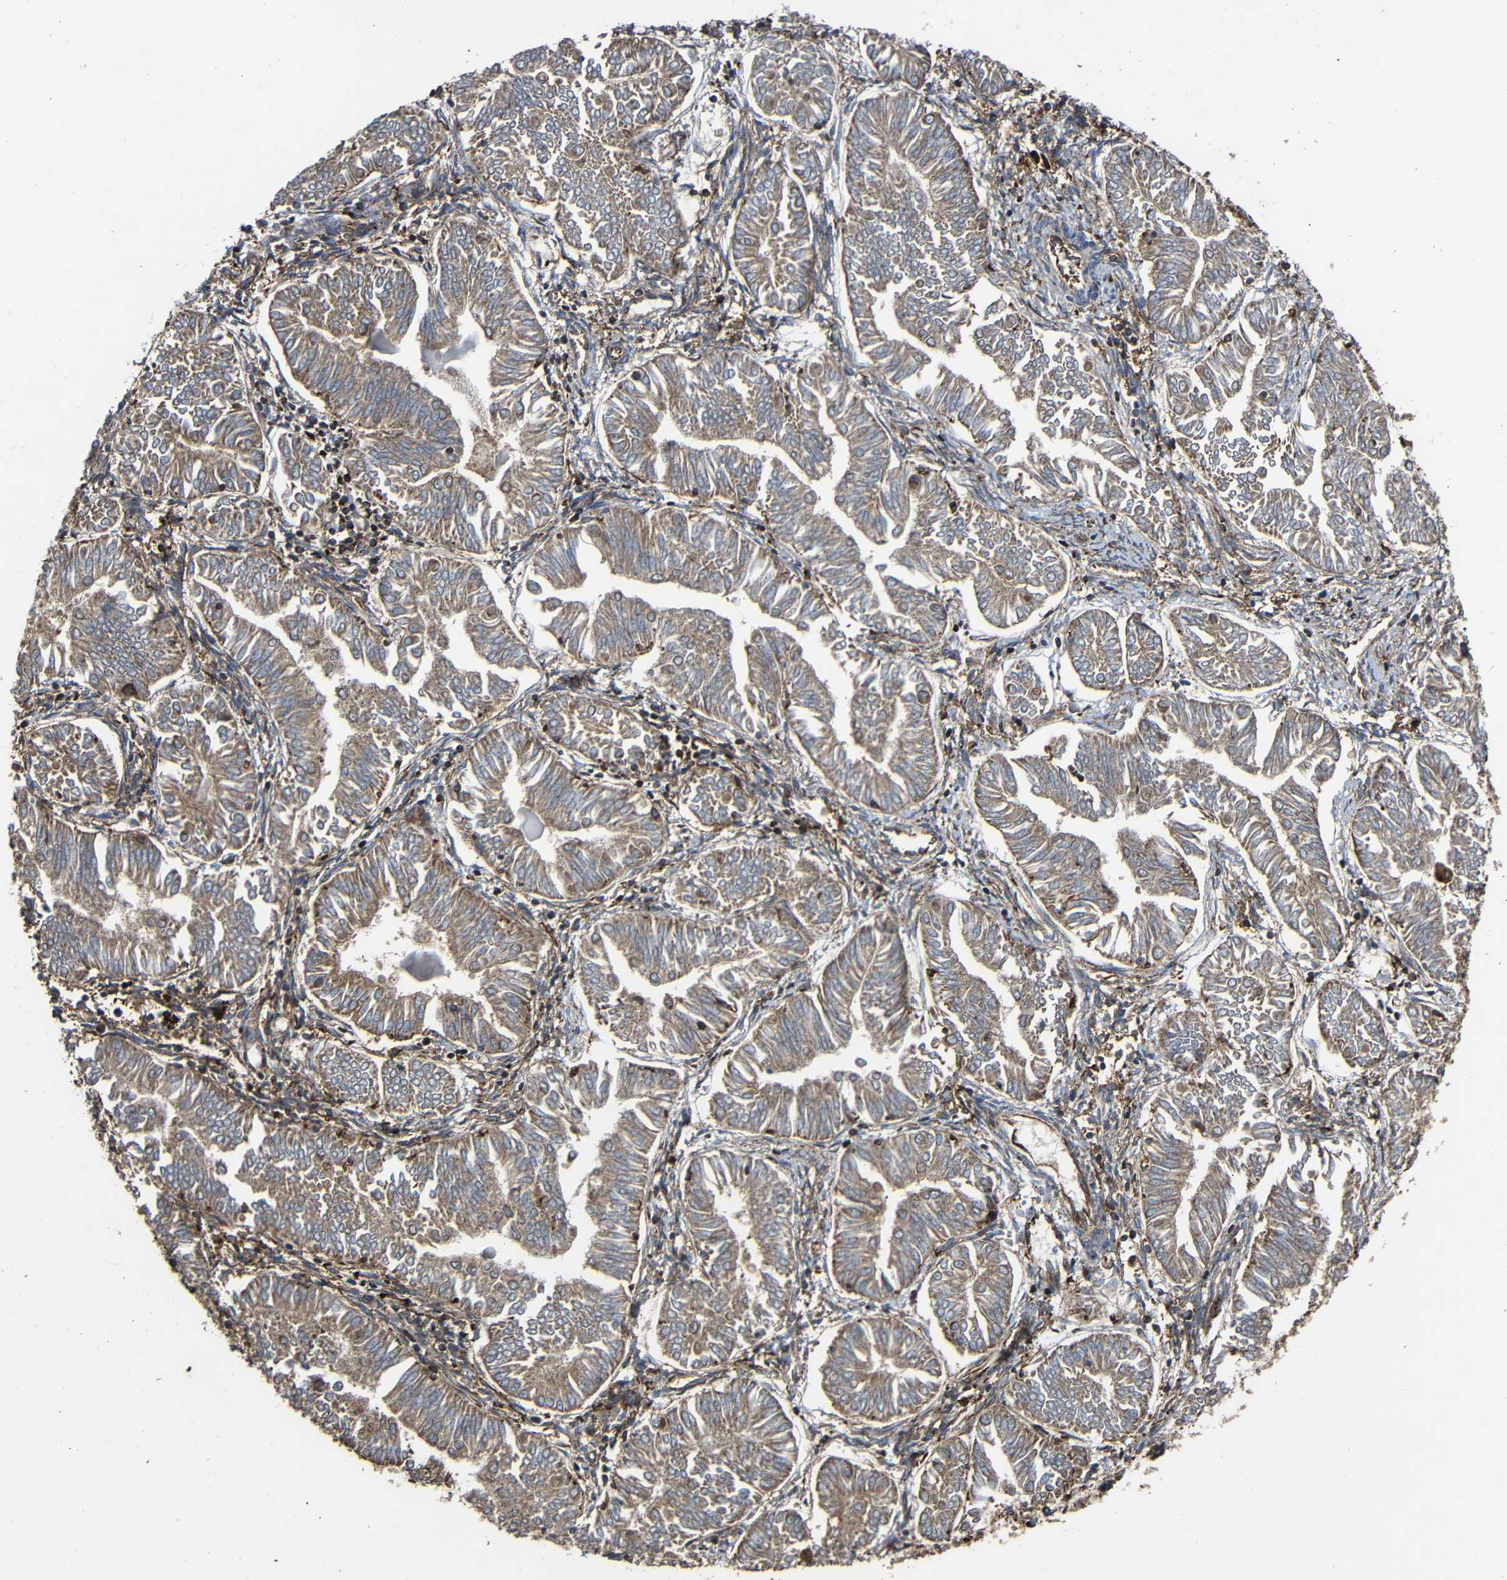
{"staining": {"intensity": "moderate", "quantity": ">75%", "location": "cytoplasmic/membranous"}, "tissue": "endometrial cancer", "cell_type": "Tumor cells", "image_type": "cancer", "snomed": [{"axis": "morphology", "description": "Adenocarcinoma, NOS"}, {"axis": "topography", "description": "Endometrium"}], "caption": "Immunohistochemical staining of human endometrial cancer shows medium levels of moderate cytoplasmic/membranous protein expression in about >75% of tumor cells.", "gene": "TREM2", "patient": {"sex": "female", "age": 53}}